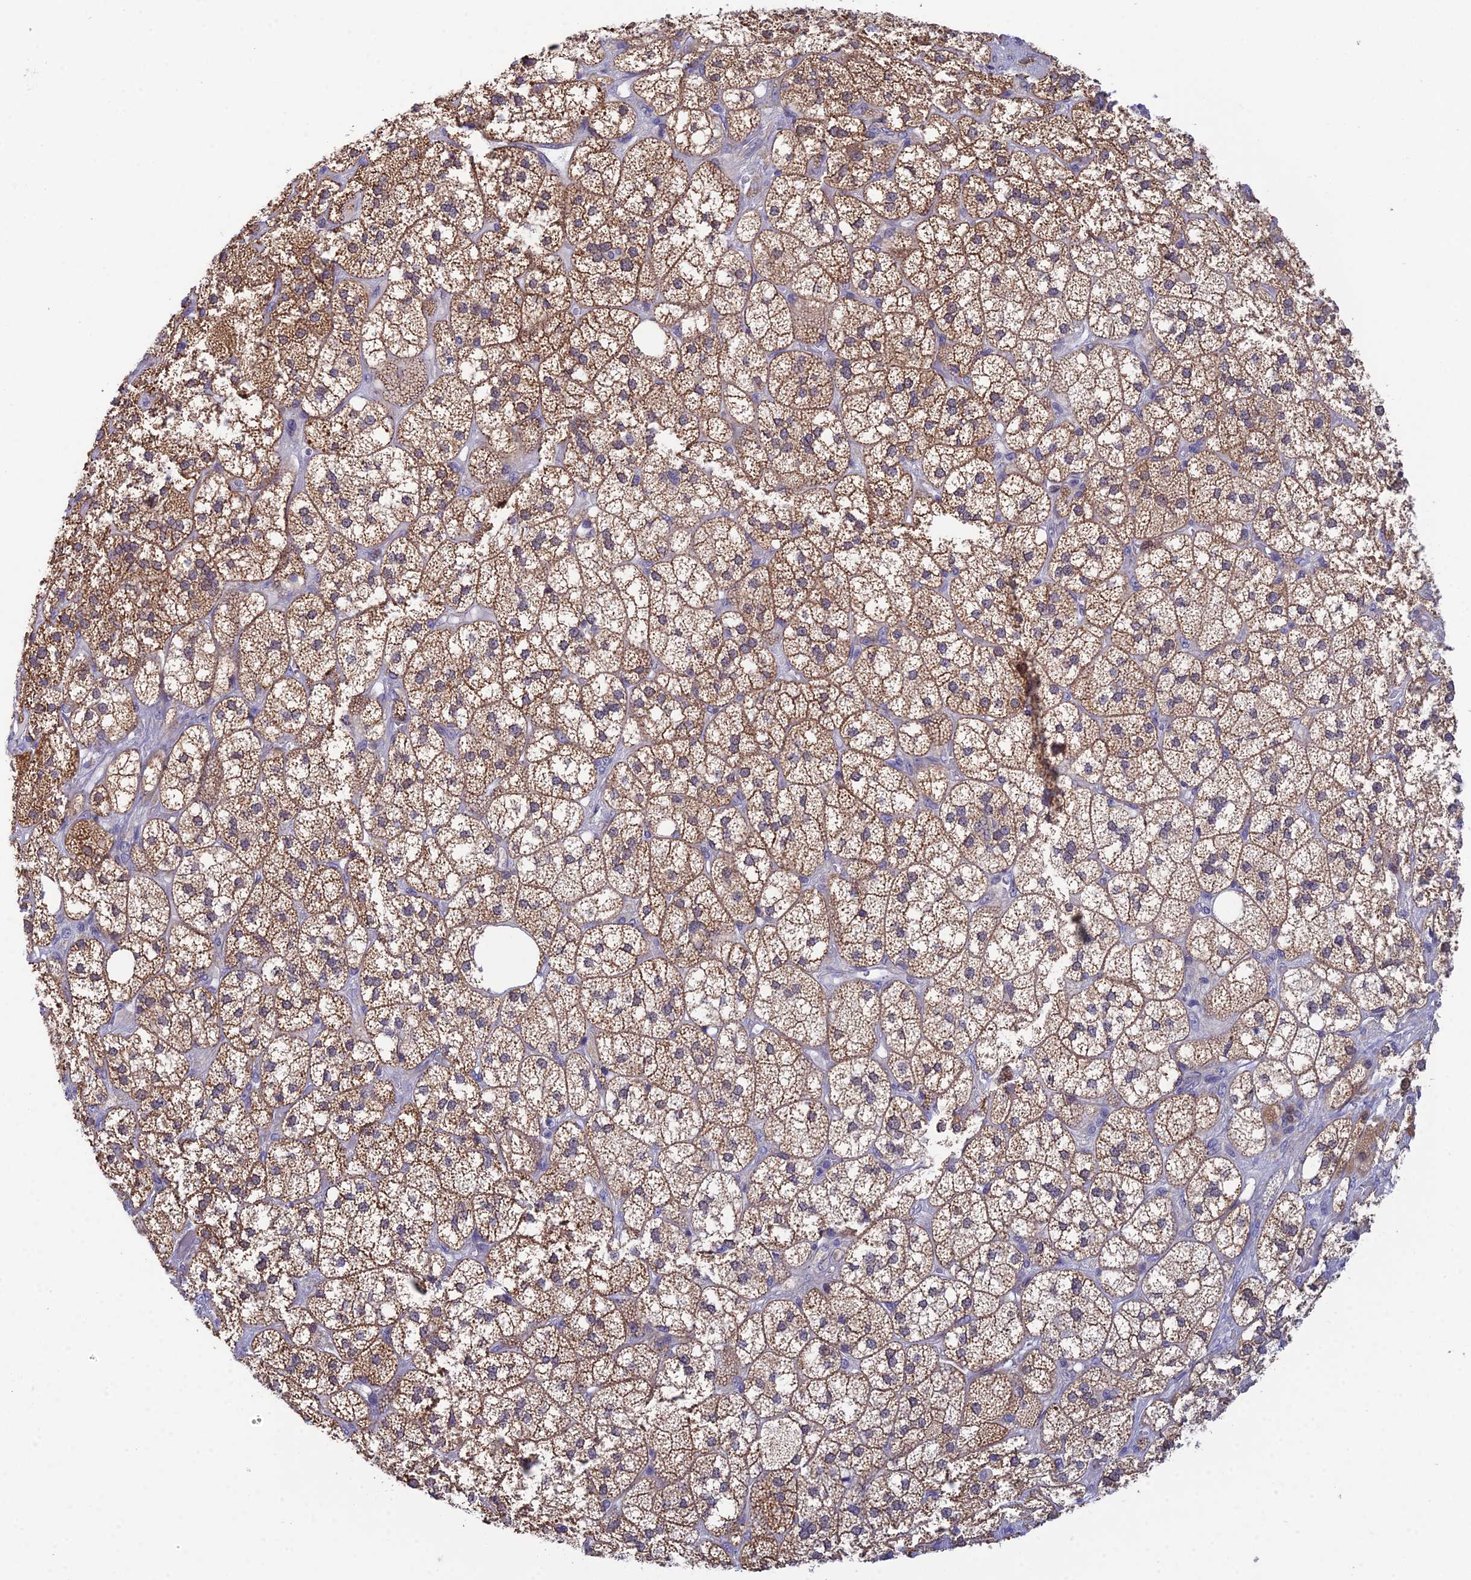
{"staining": {"intensity": "moderate", "quantity": ">75%", "location": "cytoplasmic/membranous"}, "tissue": "adrenal gland", "cell_type": "Glandular cells", "image_type": "normal", "snomed": [{"axis": "morphology", "description": "Normal tissue, NOS"}, {"axis": "topography", "description": "Adrenal gland"}], "caption": "Immunohistochemistry of normal human adrenal gland shows medium levels of moderate cytoplasmic/membranous expression in approximately >75% of glandular cells. (IHC, brightfield microscopy, high magnification).", "gene": "ELOA2", "patient": {"sex": "male", "age": 61}}